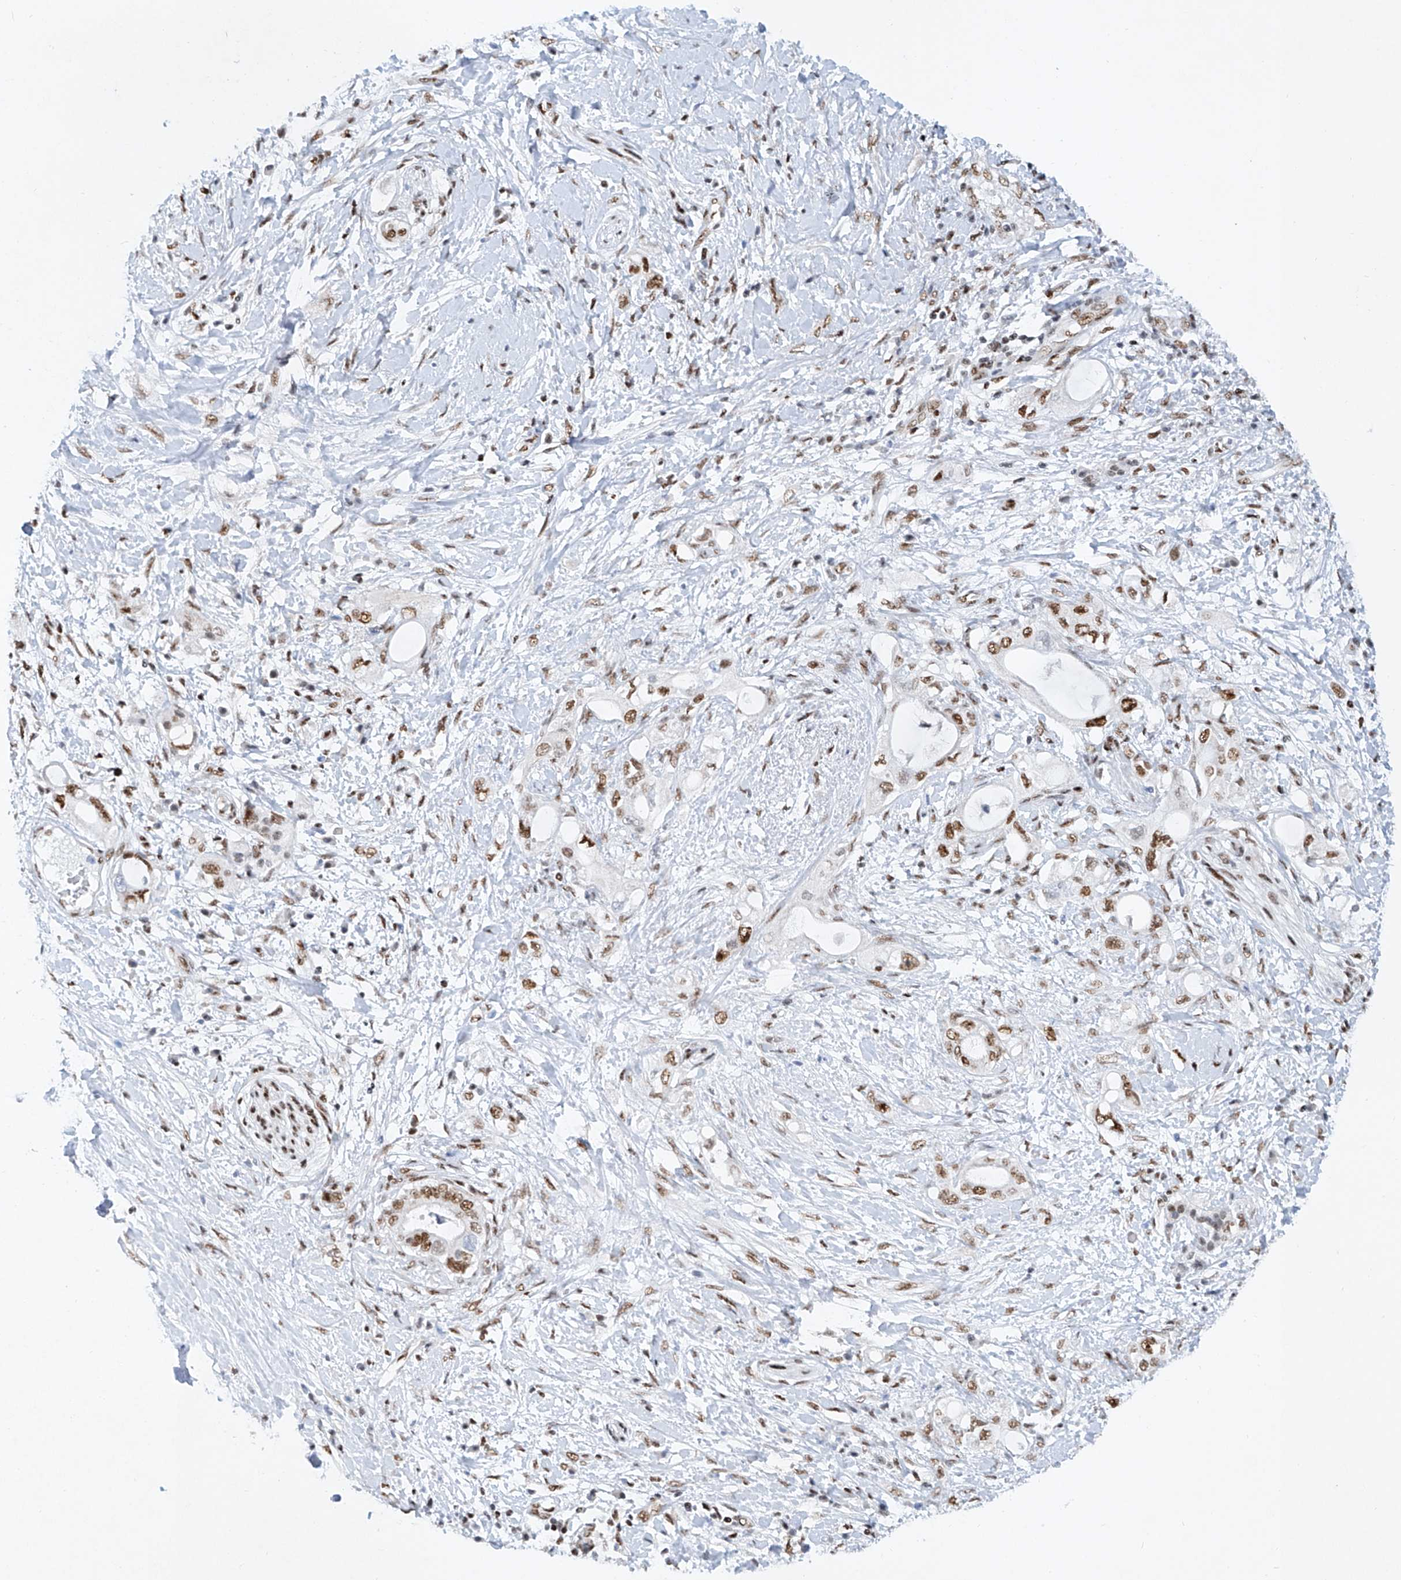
{"staining": {"intensity": "moderate", "quantity": ">75%", "location": "nuclear"}, "tissue": "pancreatic cancer", "cell_type": "Tumor cells", "image_type": "cancer", "snomed": [{"axis": "morphology", "description": "Adenocarcinoma, NOS"}, {"axis": "topography", "description": "Pancreas"}], "caption": "Adenocarcinoma (pancreatic) stained with DAB (3,3'-diaminobenzidine) immunohistochemistry (IHC) exhibits medium levels of moderate nuclear expression in approximately >75% of tumor cells.", "gene": "TAF4", "patient": {"sex": "female", "age": 56}}